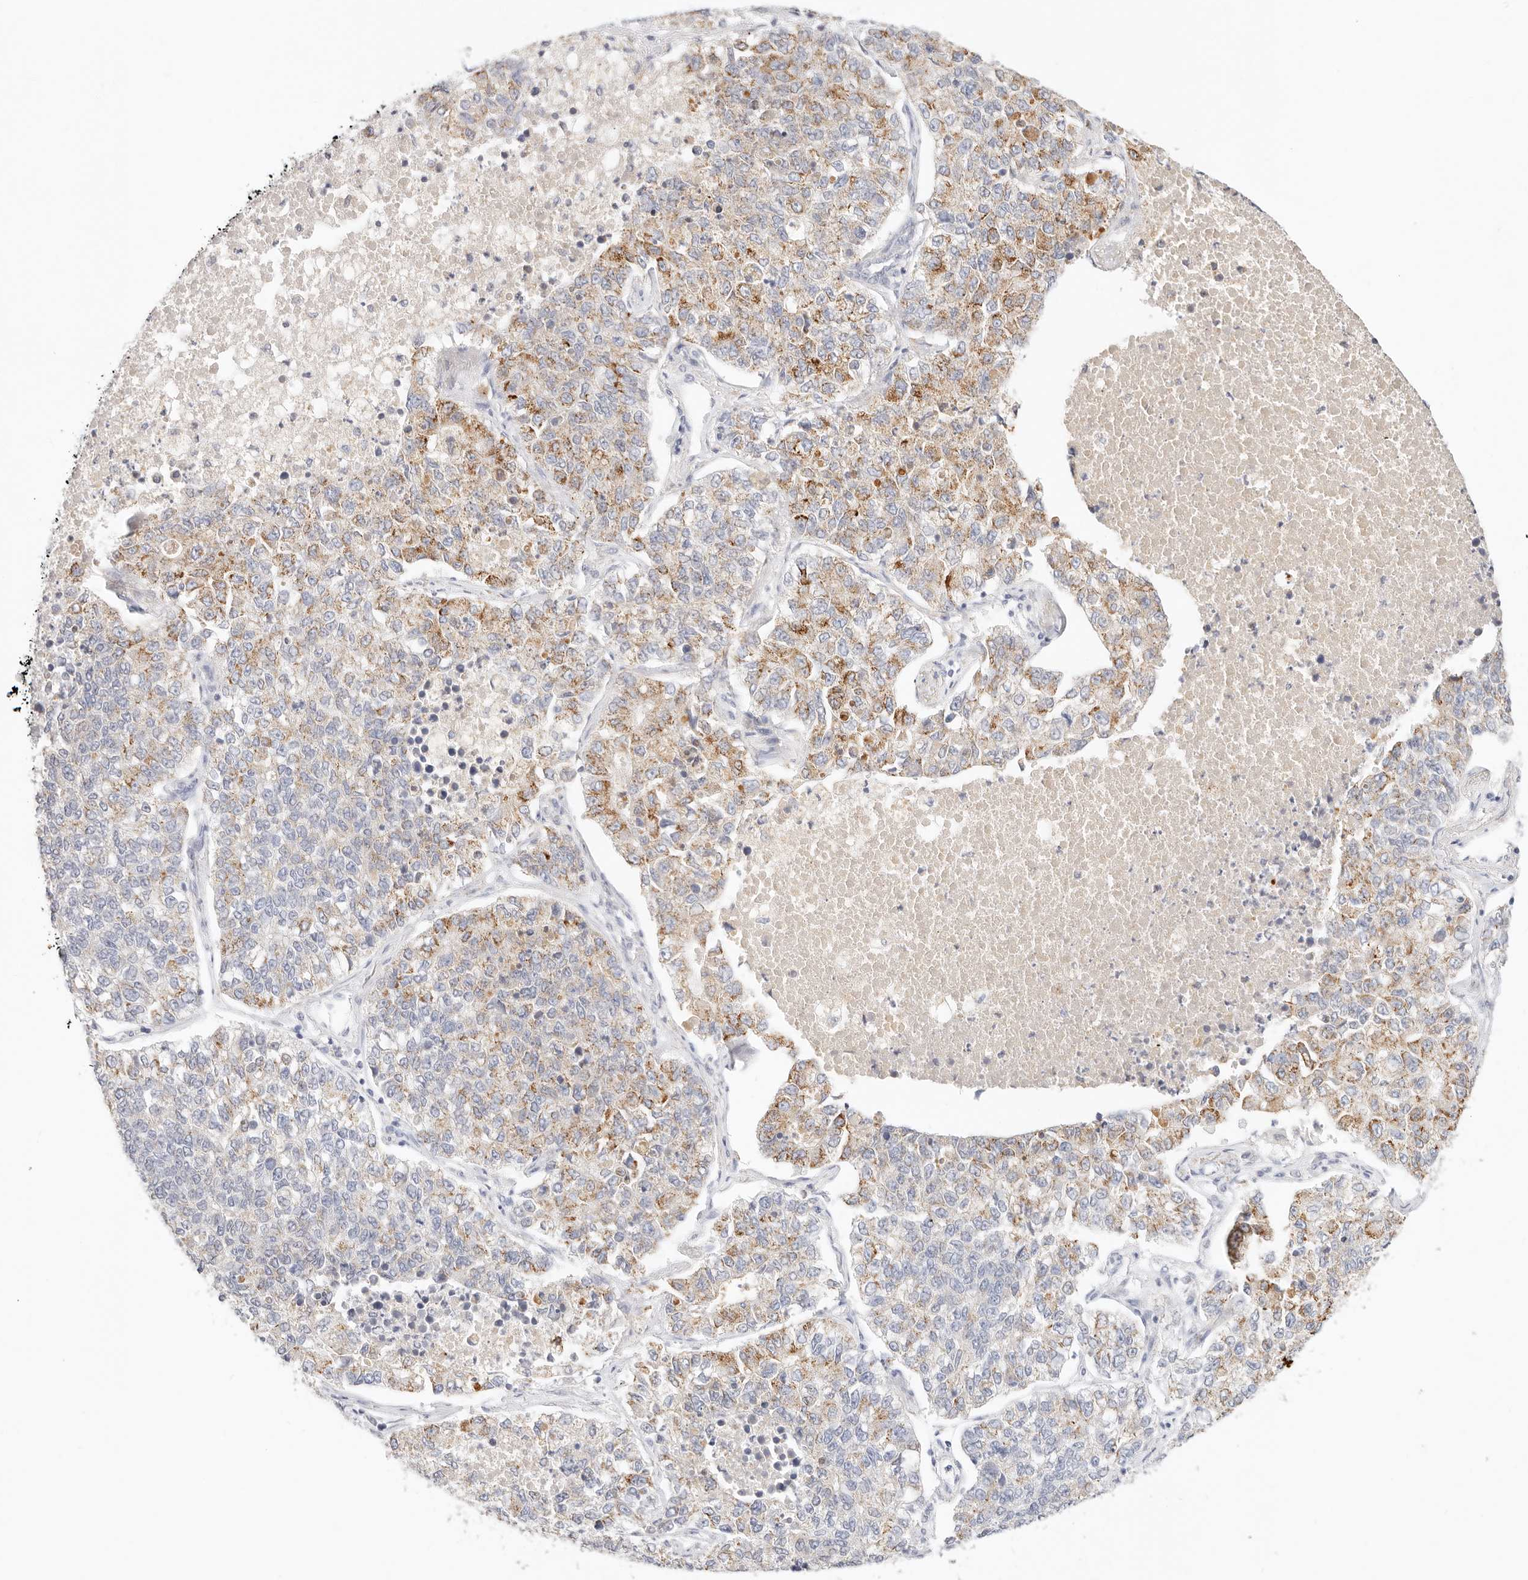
{"staining": {"intensity": "moderate", "quantity": "25%-75%", "location": "cytoplasmic/membranous"}, "tissue": "lung cancer", "cell_type": "Tumor cells", "image_type": "cancer", "snomed": [{"axis": "morphology", "description": "Adenocarcinoma, NOS"}, {"axis": "topography", "description": "Lung"}], "caption": "Protein staining by immunohistochemistry demonstrates moderate cytoplasmic/membranous expression in approximately 25%-75% of tumor cells in lung cancer (adenocarcinoma). The staining was performed using DAB (3,3'-diaminobenzidine) to visualize the protein expression in brown, while the nuclei were stained in blue with hematoxylin (Magnification: 20x).", "gene": "ACOX1", "patient": {"sex": "male", "age": 49}}